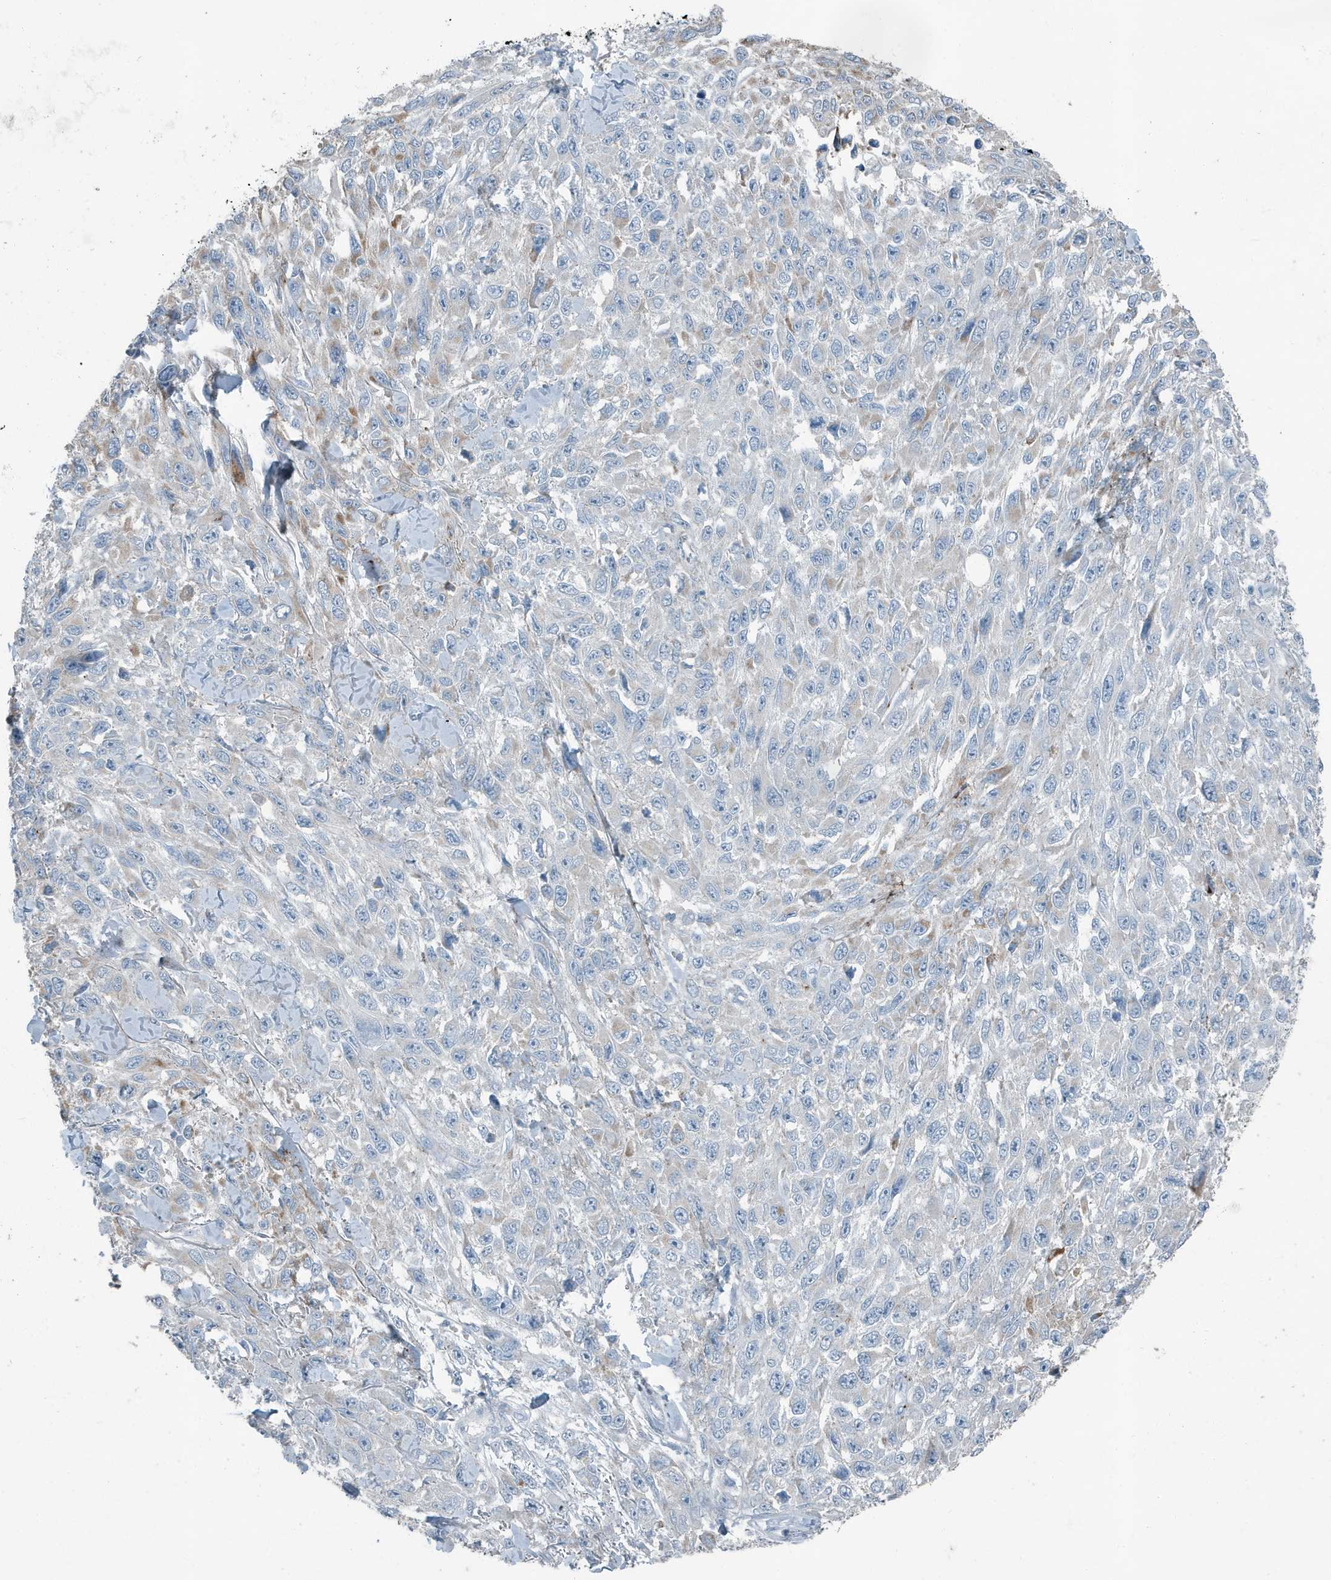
{"staining": {"intensity": "weak", "quantity": "<25%", "location": "cytoplasmic/membranous"}, "tissue": "melanoma", "cell_type": "Tumor cells", "image_type": "cancer", "snomed": [{"axis": "morphology", "description": "Malignant melanoma, NOS"}, {"axis": "topography", "description": "Skin"}], "caption": "This is a image of immunohistochemistry staining of malignant melanoma, which shows no positivity in tumor cells.", "gene": "FAM162A", "patient": {"sex": "female", "age": 96}}